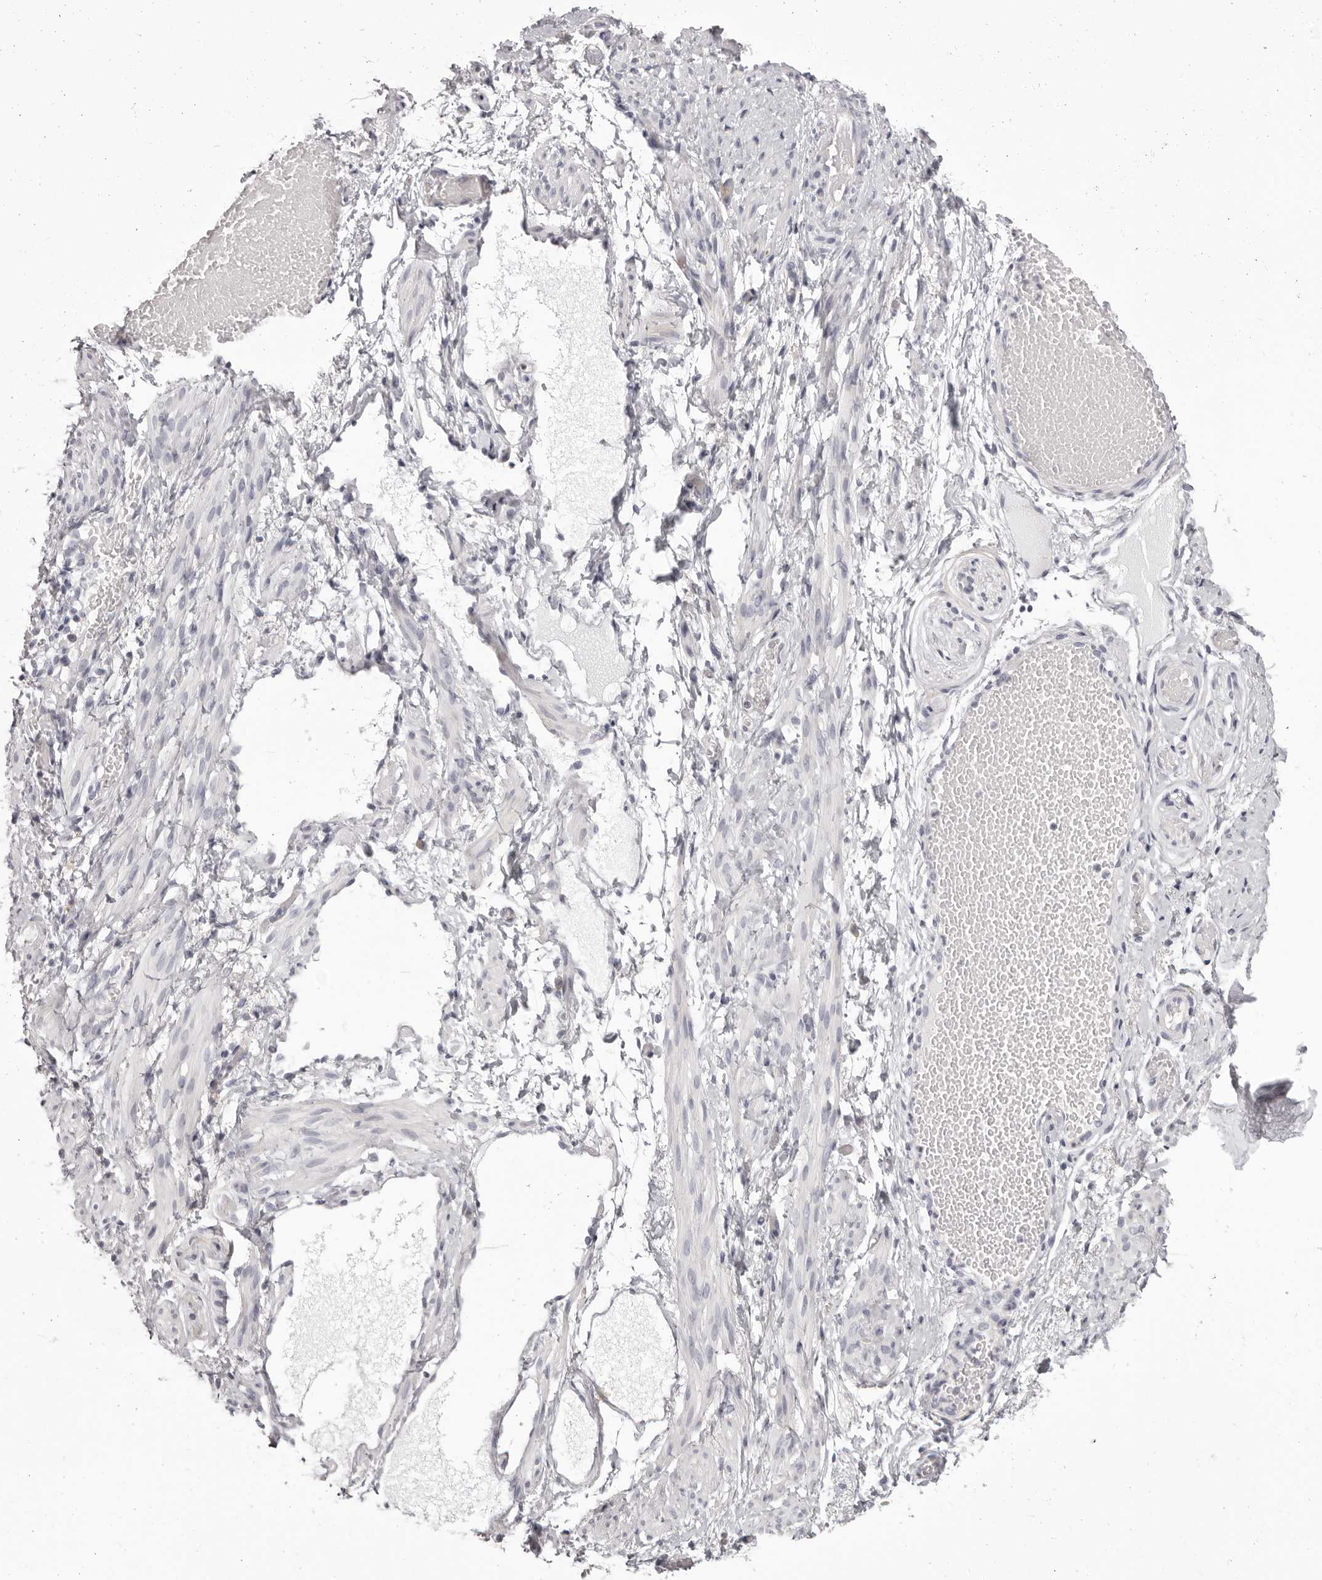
{"staining": {"intensity": "negative", "quantity": "none", "location": "none"}, "tissue": "adipose tissue", "cell_type": "Adipocytes", "image_type": "normal", "snomed": [{"axis": "morphology", "description": "Normal tissue, NOS"}, {"axis": "topography", "description": "Smooth muscle"}, {"axis": "topography", "description": "Peripheral nerve tissue"}], "caption": "Adipose tissue was stained to show a protein in brown. There is no significant staining in adipocytes. (Brightfield microscopy of DAB immunohistochemistry (IHC) at high magnification).", "gene": "OTUD3", "patient": {"sex": "female", "age": 39}}